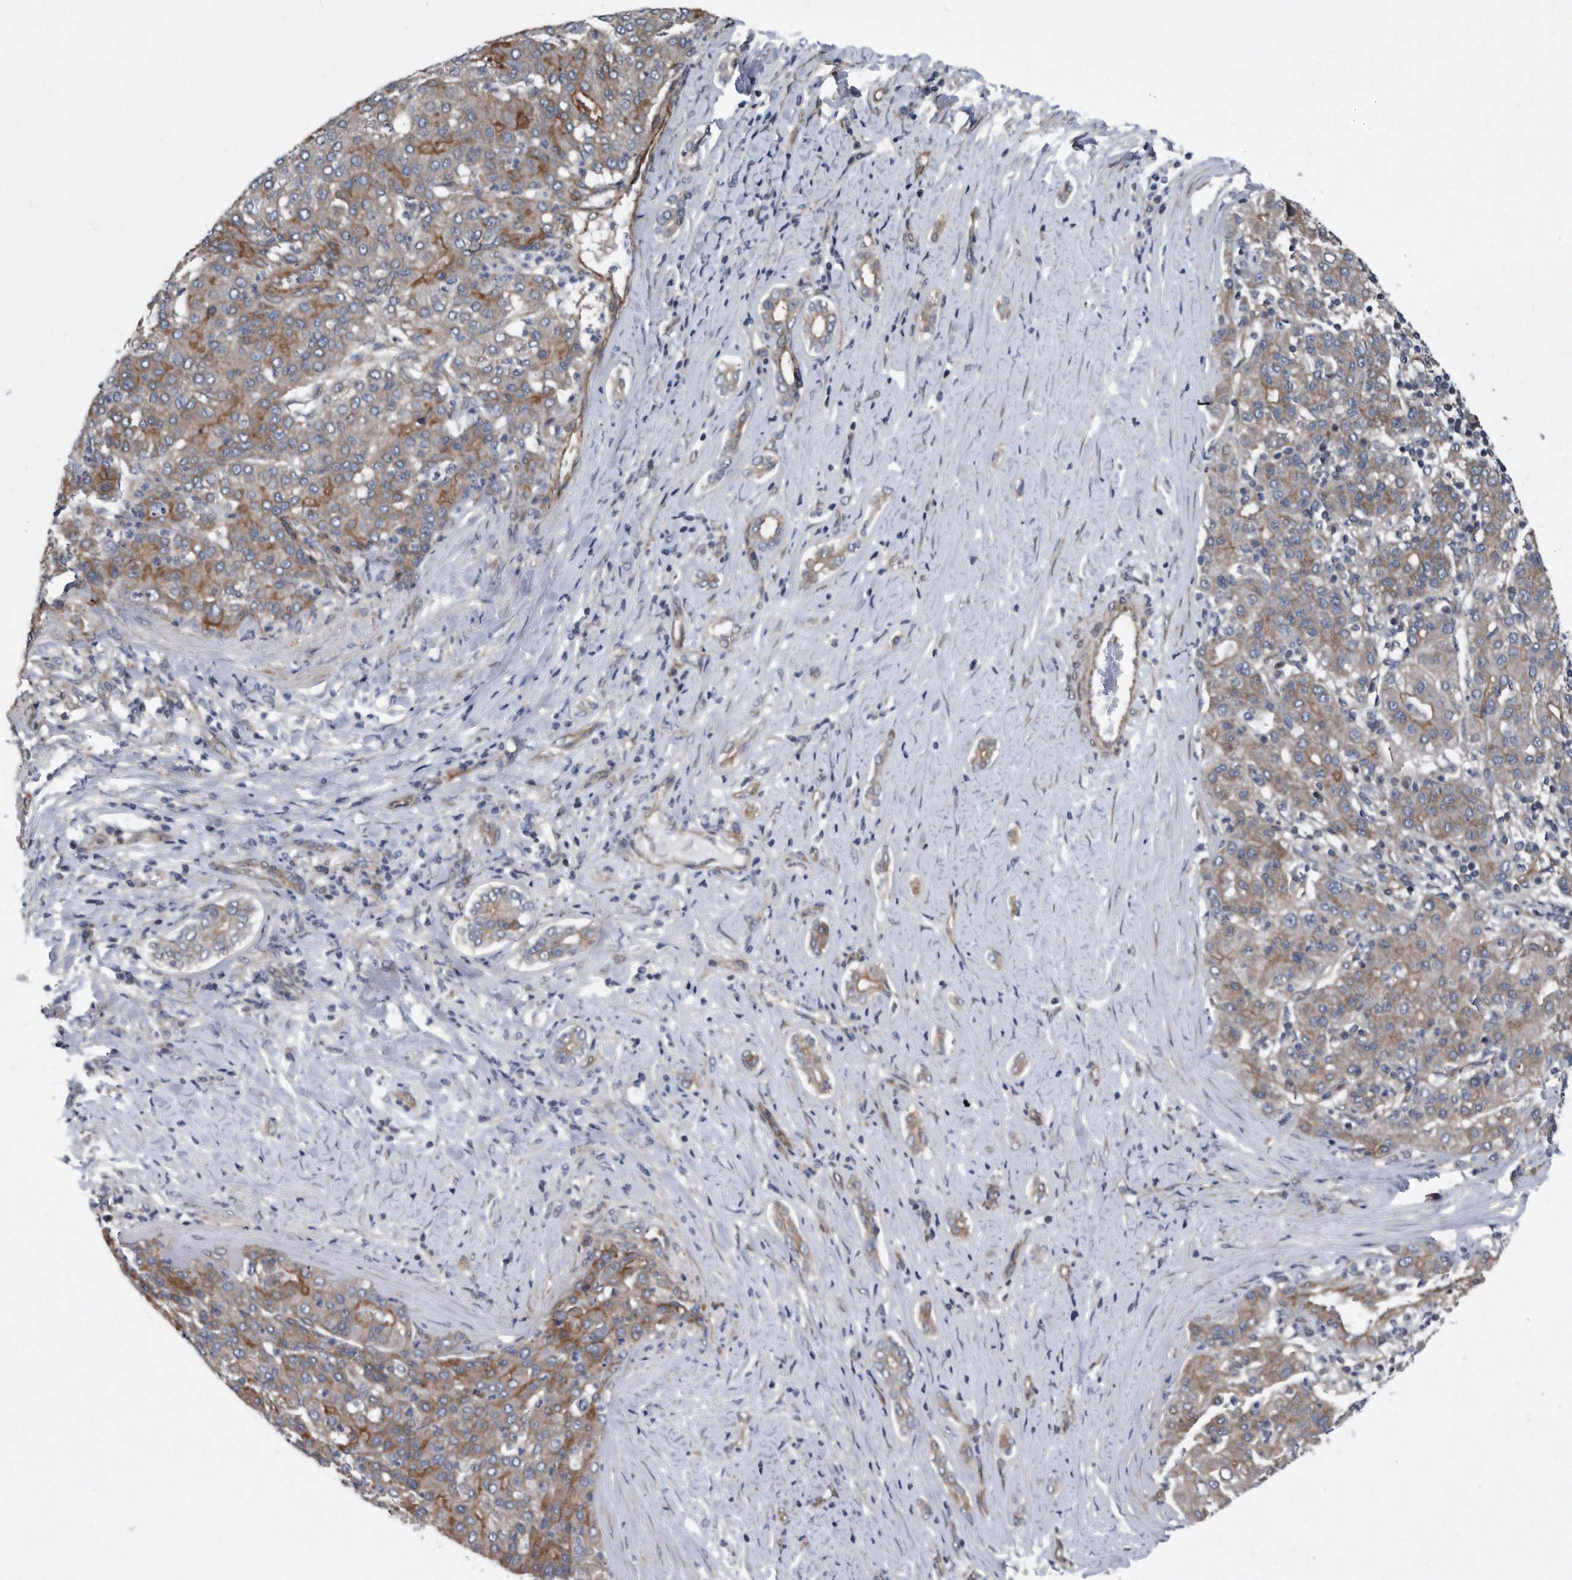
{"staining": {"intensity": "moderate", "quantity": "25%-75%", "location": "cytoplasmic/membranous"}, "tissue": "liver cancer", "cell_type": "Tumor cells", "image_type": "cancer", "snomed": [{"axis": "morphology", "description": "Carcinoma, Hepatocellular, NOS"}, {"axis": "topography", "description": "Liver"}], "caption": "Immunohistochemical staining of human hepatocellular carcinoma (liver) demonstrates moderate cytoplasmic/membranous protein positivity in approximately 25%-75% of tumor cells.", "gene": "ARMCX1", "patient": {"sex": "male", "age": 65}}